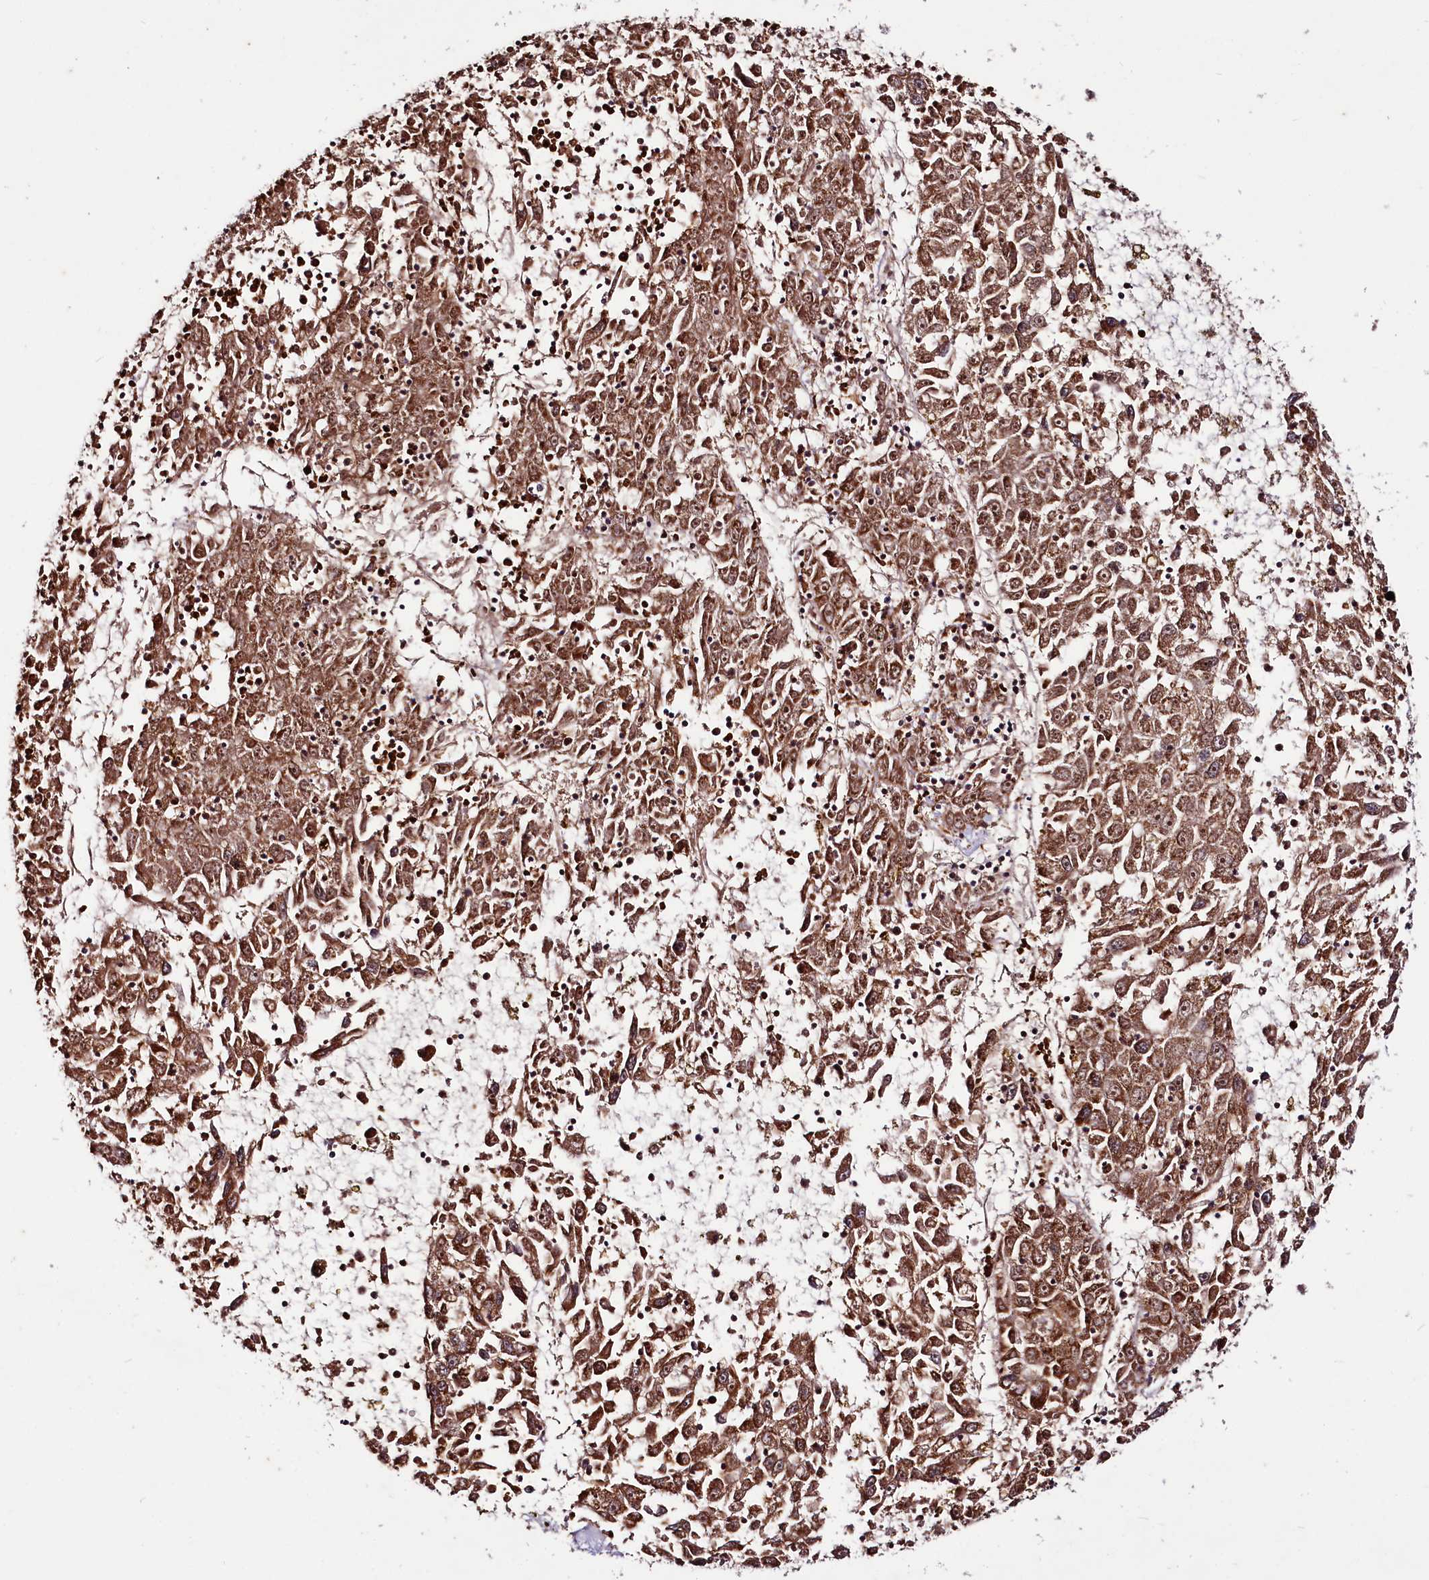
{"staining": {"intensity": "moderate", "quantity": ">75%", "location": "cytoplasmic/membranous"}, "tissue": "liver cancer", "cell_type": "Tumor cells", "image_type": "cancer", "snomed": [{"axis": "morphology", "description": "Carcinoma, Hepatocellular, NOS"}, {"axis": "topography", "description": "Liver"}], "caption": "IHC micrograph of liver hepatocellular carcinoma stained for a protein (brown), which reveals medium levels of moderate cytoplasmic/membranous expression in about >75% of tumor cells.", "gene": "UBE3A", "patient": {"sex": "male", "age": 49}}